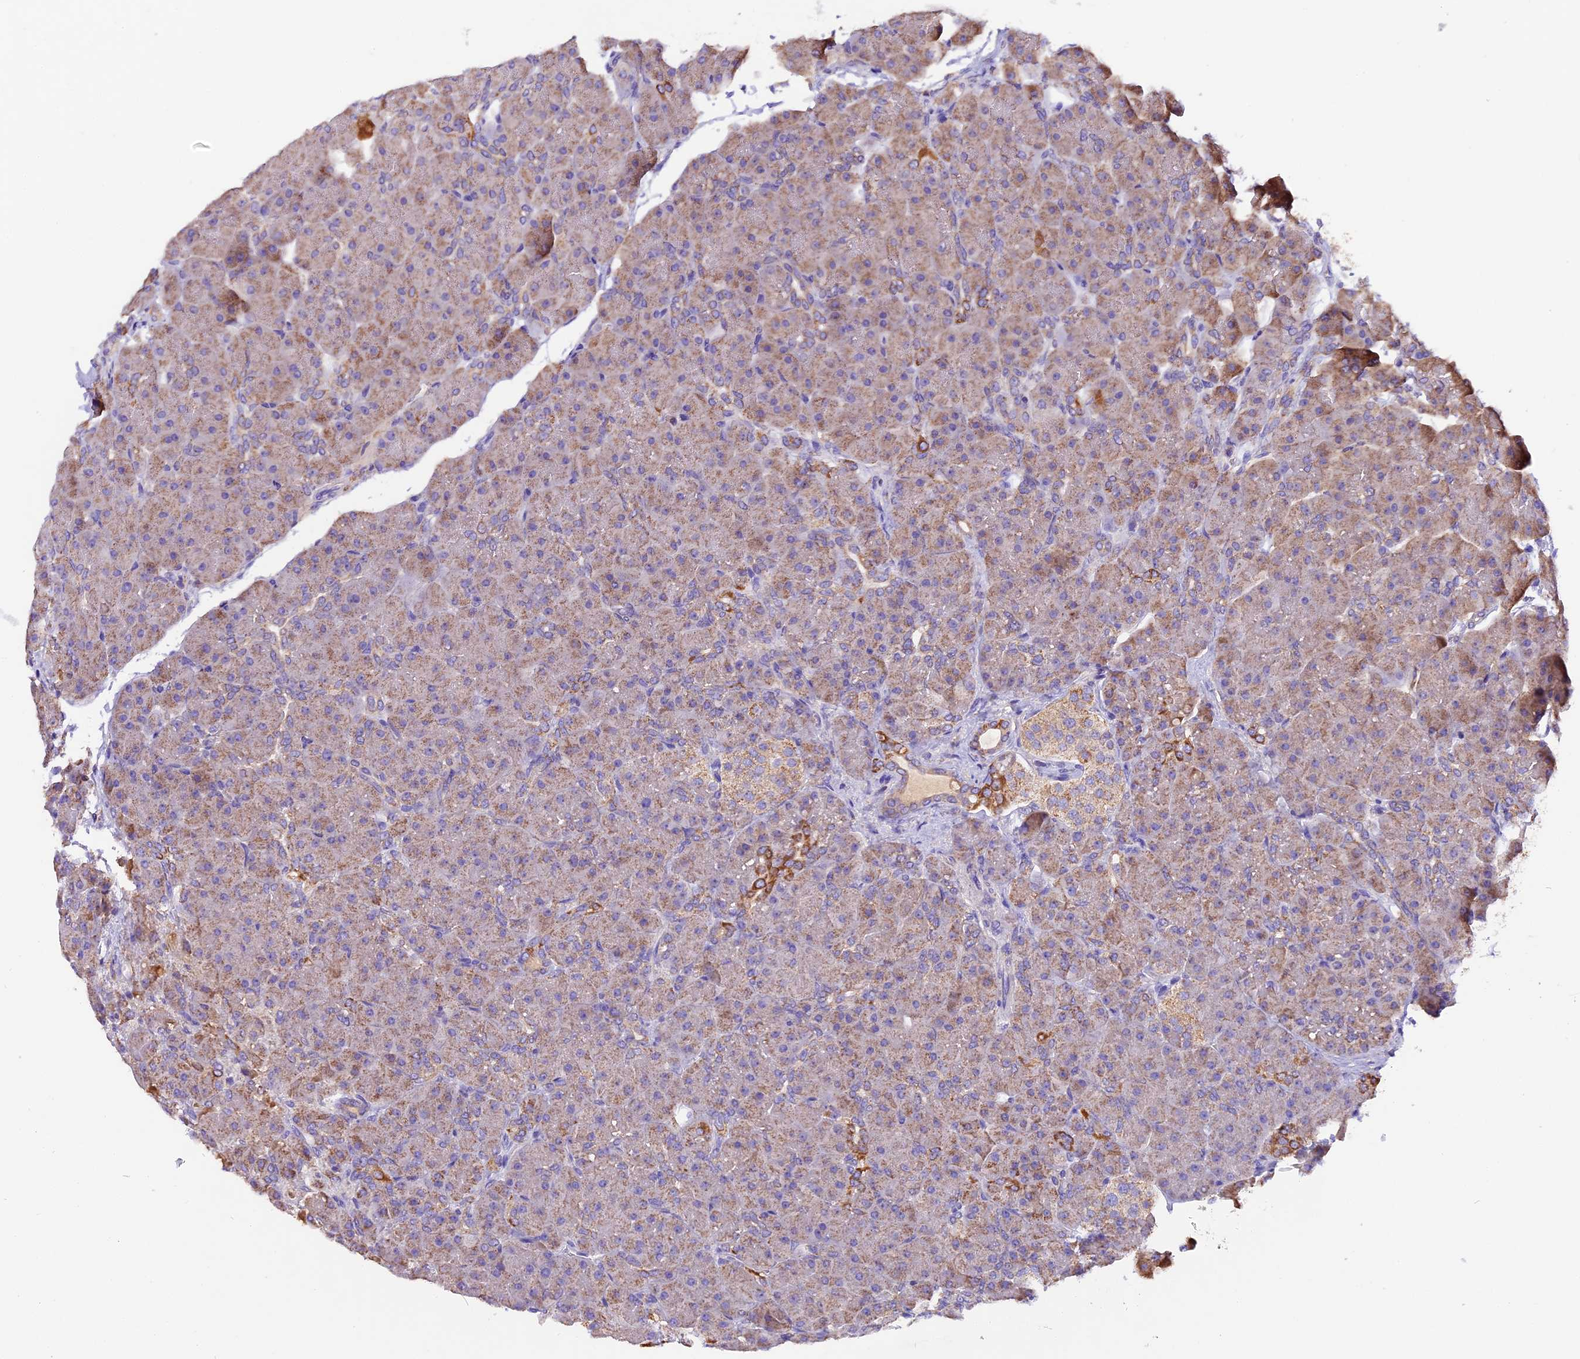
{"staining": {"intensity": "moderate", "quantity": "<25%", "location": "cytoplasmic/membranous"}, "tissue": "pancreas", "cell_type": "Exocrine glandular cells", "image_type": "normal", "snomed": [{"axis": "morphology", "description": "Normal tissue, NOS"}, {"axis": "topography", "description": "Pancreas"}], "caption": "Immunohistochemical staining of normal human pancreas displays <25% levels of moderate cytoplasmic/membranous protein expression in approximately <25% of exocrine glandular cells. (IHC, brightfield microscopy, high magnification).", "gene": "SIX5", "patient": {"sex": "male", "age": 66}}